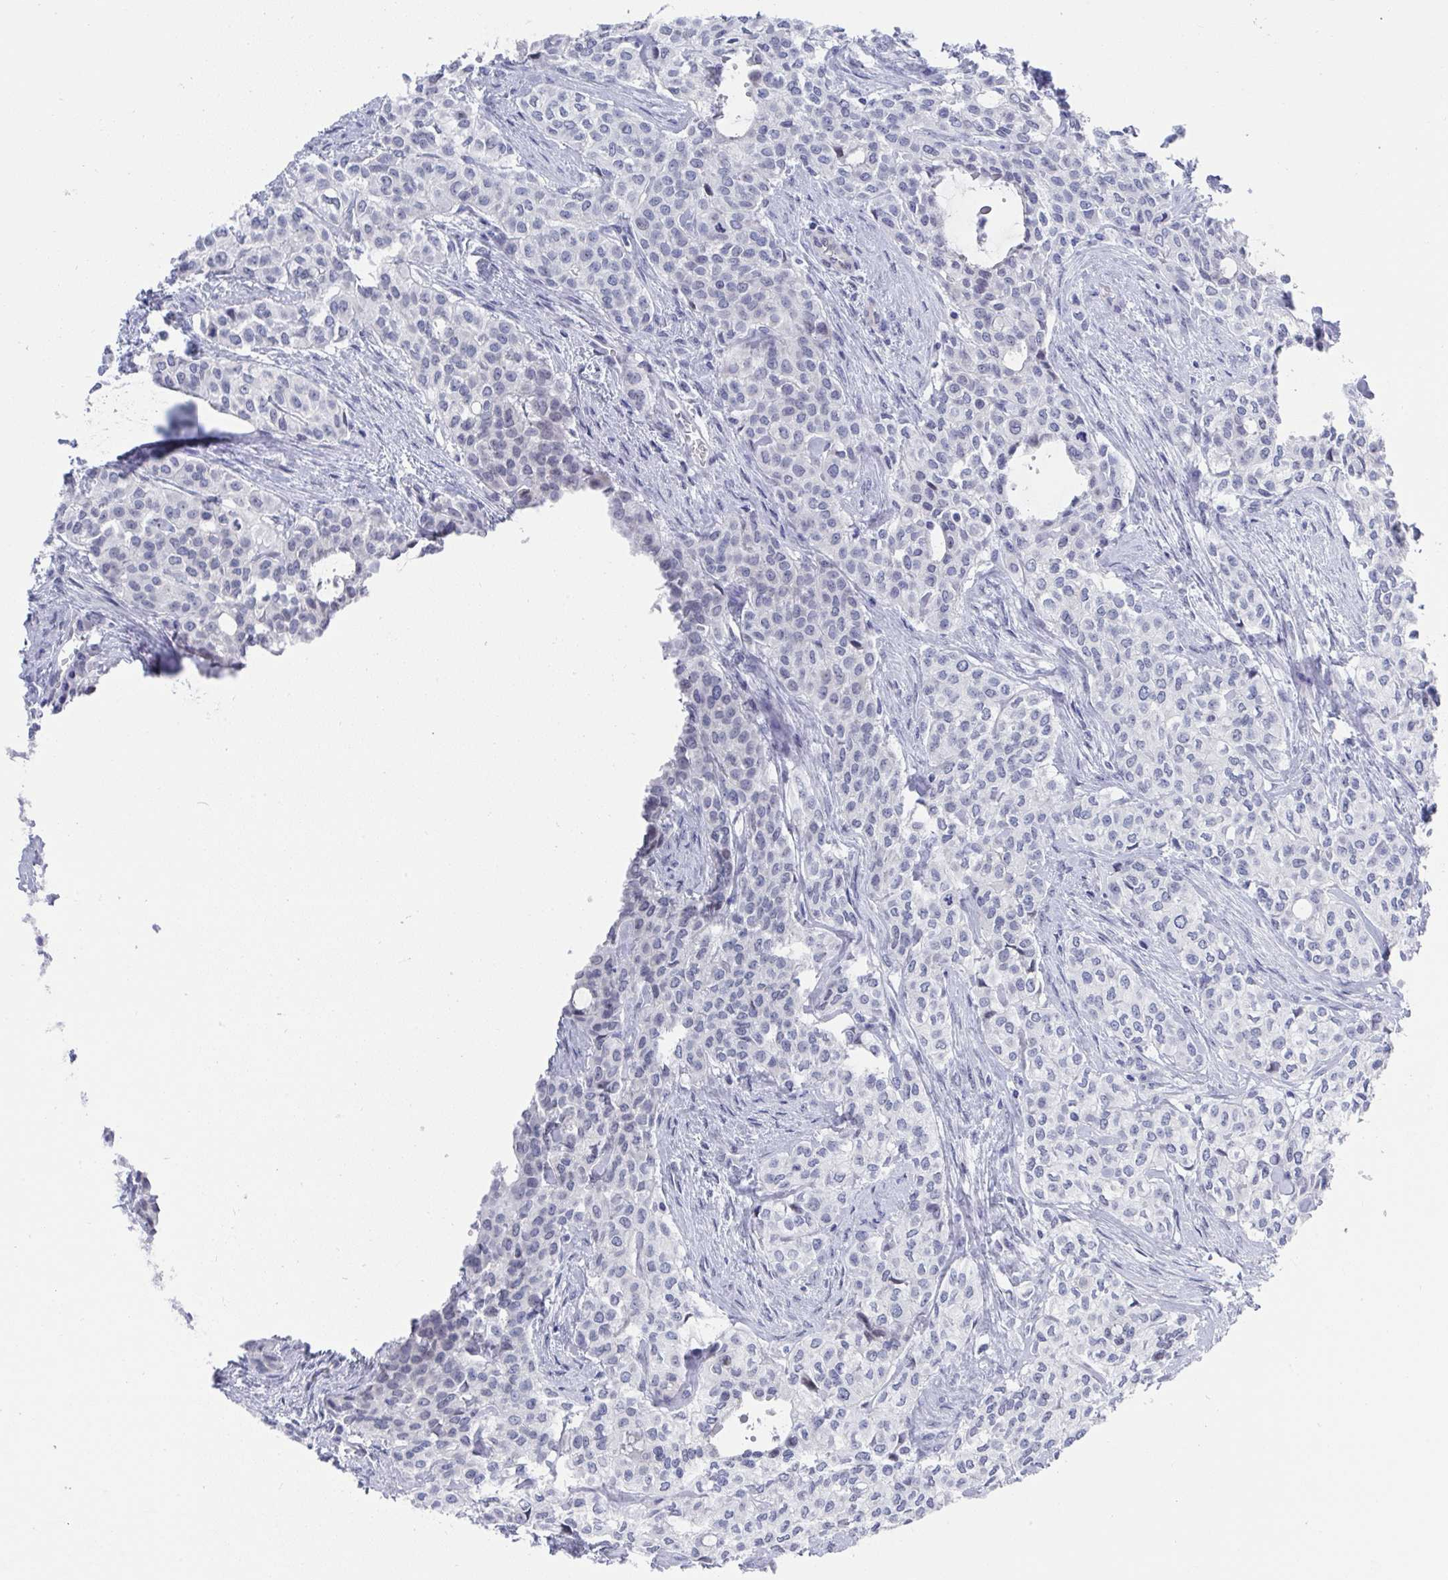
{"staining": {"intensity": "negative", "quantity": "none", "location": "none"}, "tissue": "head and neck cancer", "cell_type": "Tumor cells", "image_type": "cancer", "snomed": [{"axis": "morphology", "description": "Adenocarcinoma, NOS"}, {"axis": "topography", "description": "Head-Neck"}], "caption": "Immunohistochemical staining of head and neck cancer demonstrates no significant expression in tumor cells. (DAB IHC, high magnification).", "gene": "MFSD4A", "patient": {"sex": "male", "age": 81}}